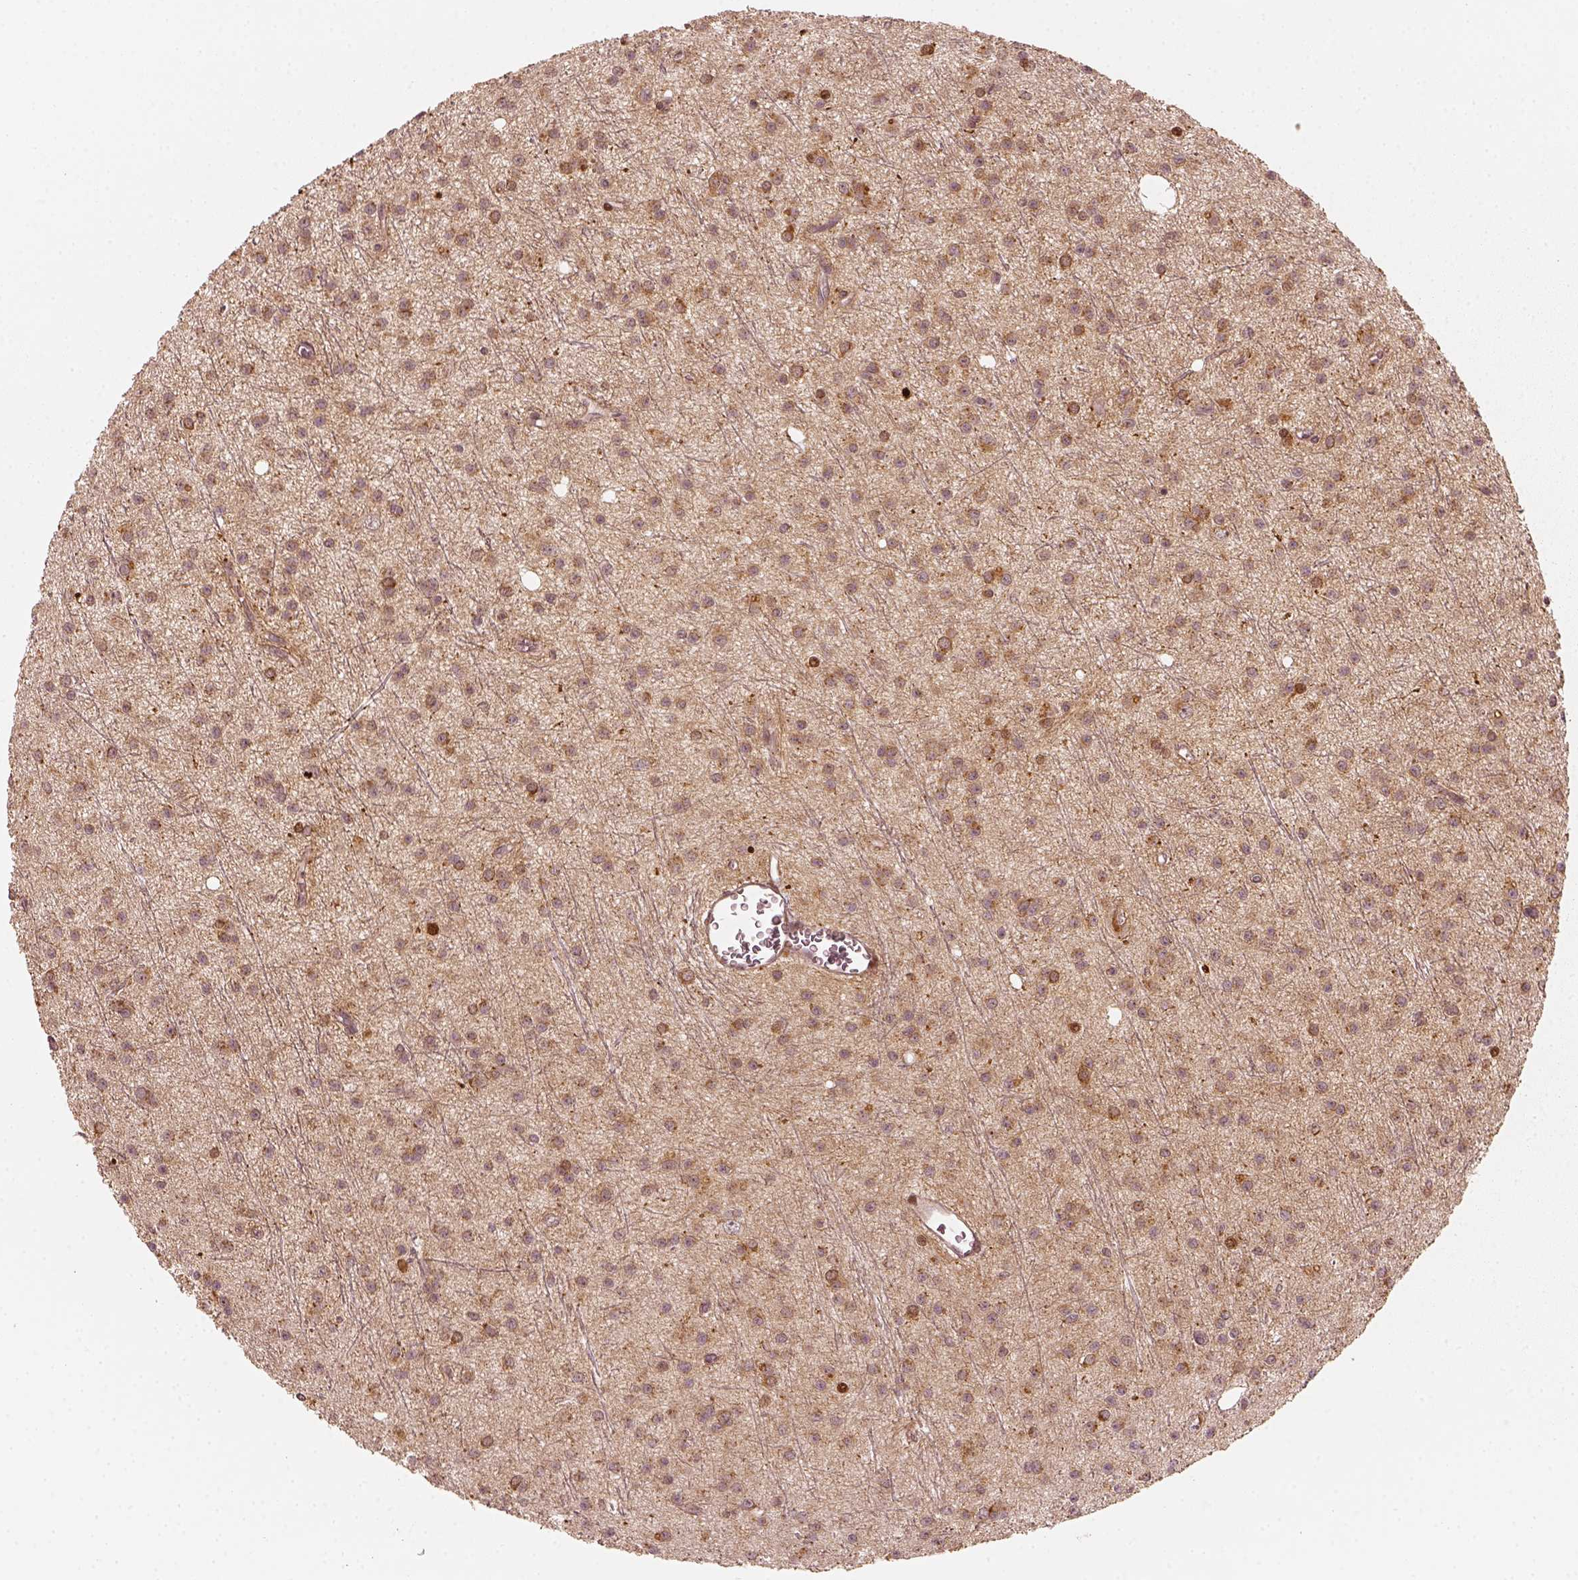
{"staining": {"intensity": "moderate", "quantity": "<25%", "location": "cytoplasmic/membranous"}, "tissue": "glioma", "cell_type": "Tumor cells", "image_type": "cancer", "snomed": [{"axis": "morphology", "description": "Glioma, malignant, Low grade"}, {"axis": "topography", "description": "Brain"}], "caption": "Immunohistochemistry (IHC) histopathology image of neoplastic tissue: human glioma stained using IHC demonstrates low levels of moderate protein expression localized specifically in the cytoplasmic/membranous of tumor cells, appearing as a cytoplasmic/membranous brown color.", "gene": "SLC12A9", "patient": {"sex": "male", "age": 27}}